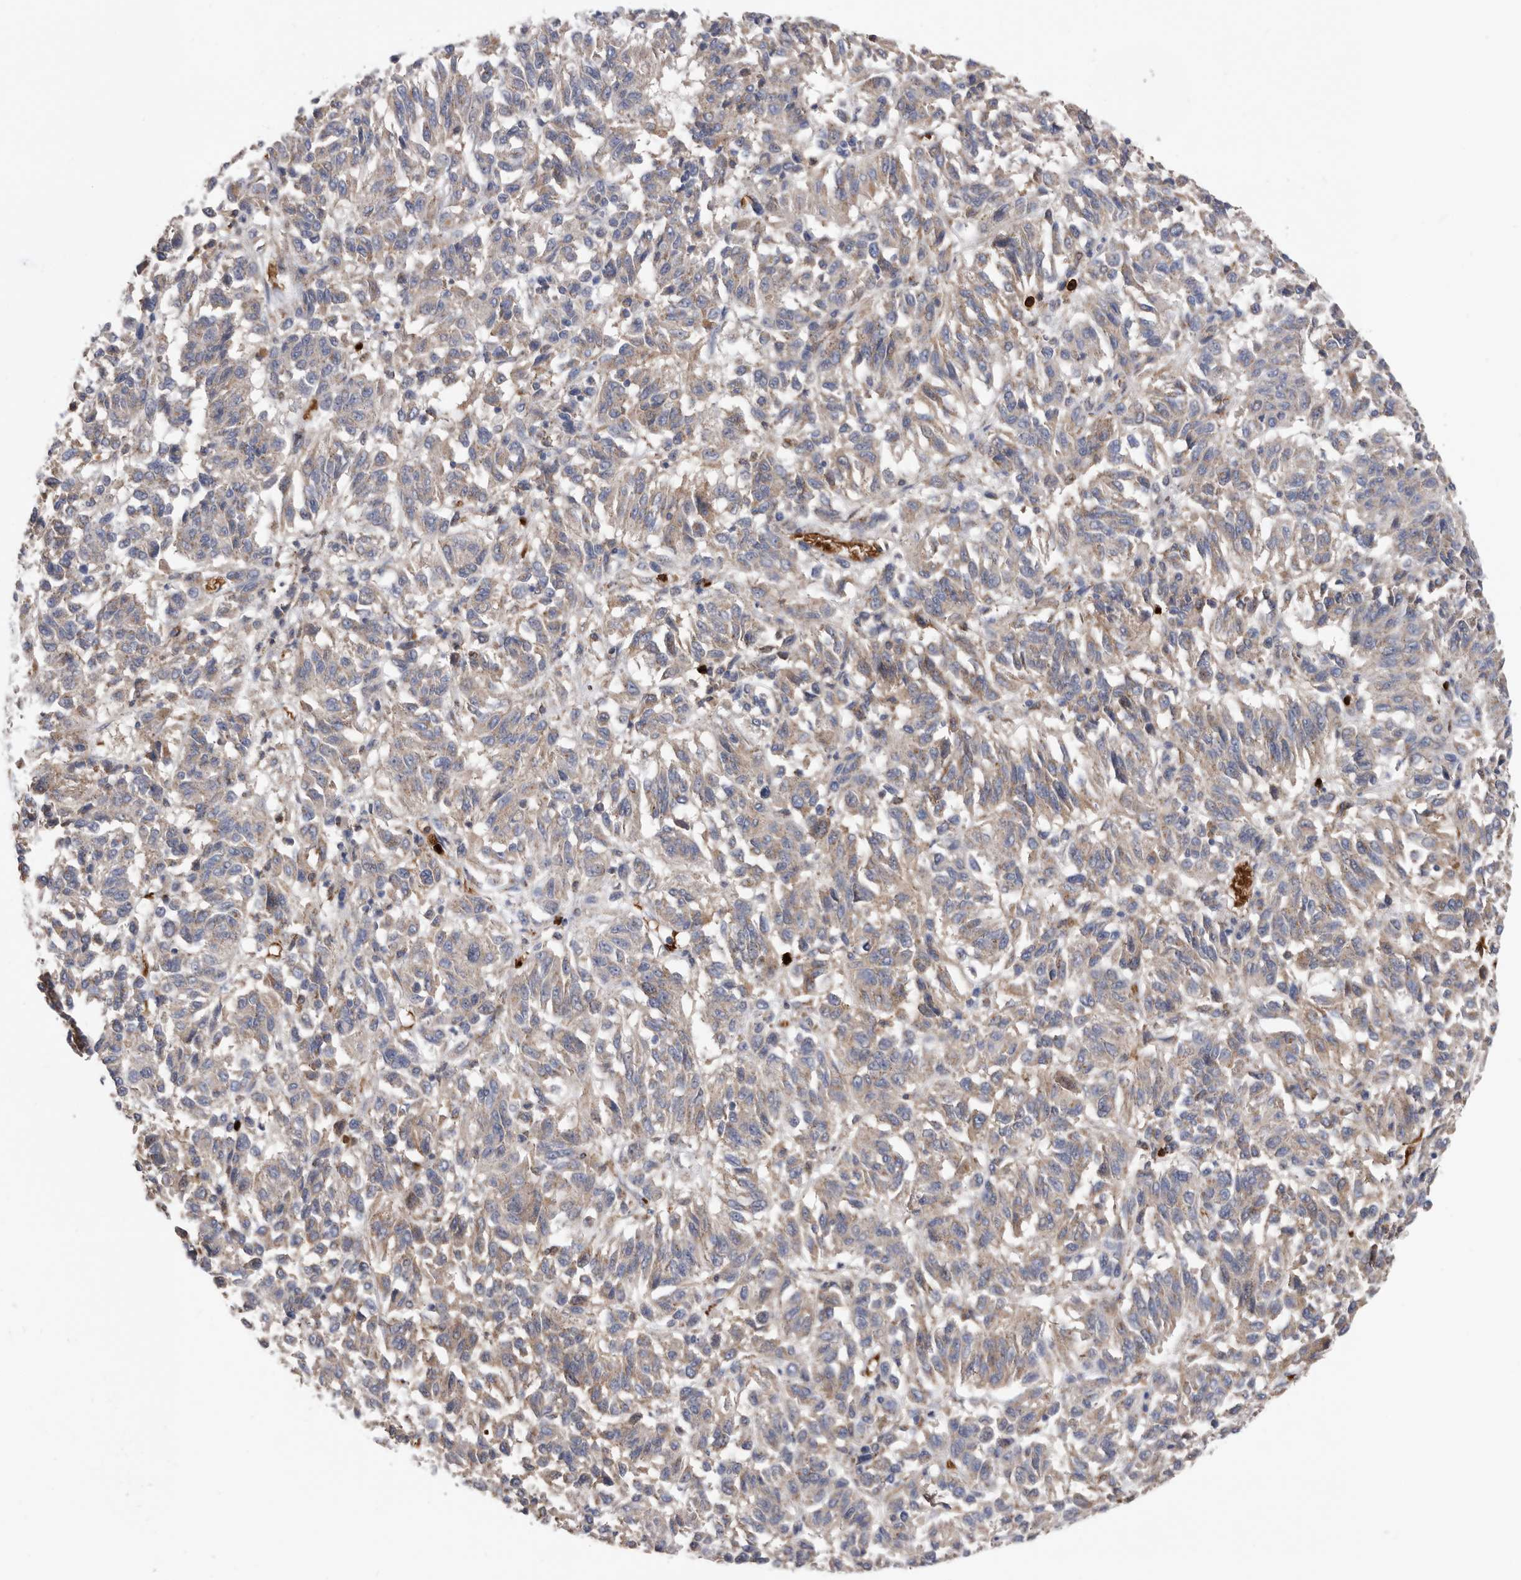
{"staining": {"intensity": "weak", "quantity": ">75%", "location": "cytoplasmic/membranous"}, "tissue": "melanoma", "cell_type": "Tumor cells", "image_type": "cancer", "snomed": [{"axis": "morphology", "description": "Malignant melanoma, Metastatic site"}, {"axis": "topography", "description": "Lung"}], "caption": "Protein staining shows weak cytoplasmic/membranous positivity in about >75% of tumor cells in malignant melanoma (metastatic site).", "gene": "CRISPLD2", "patient": {"sex": "male", "age": 64}}